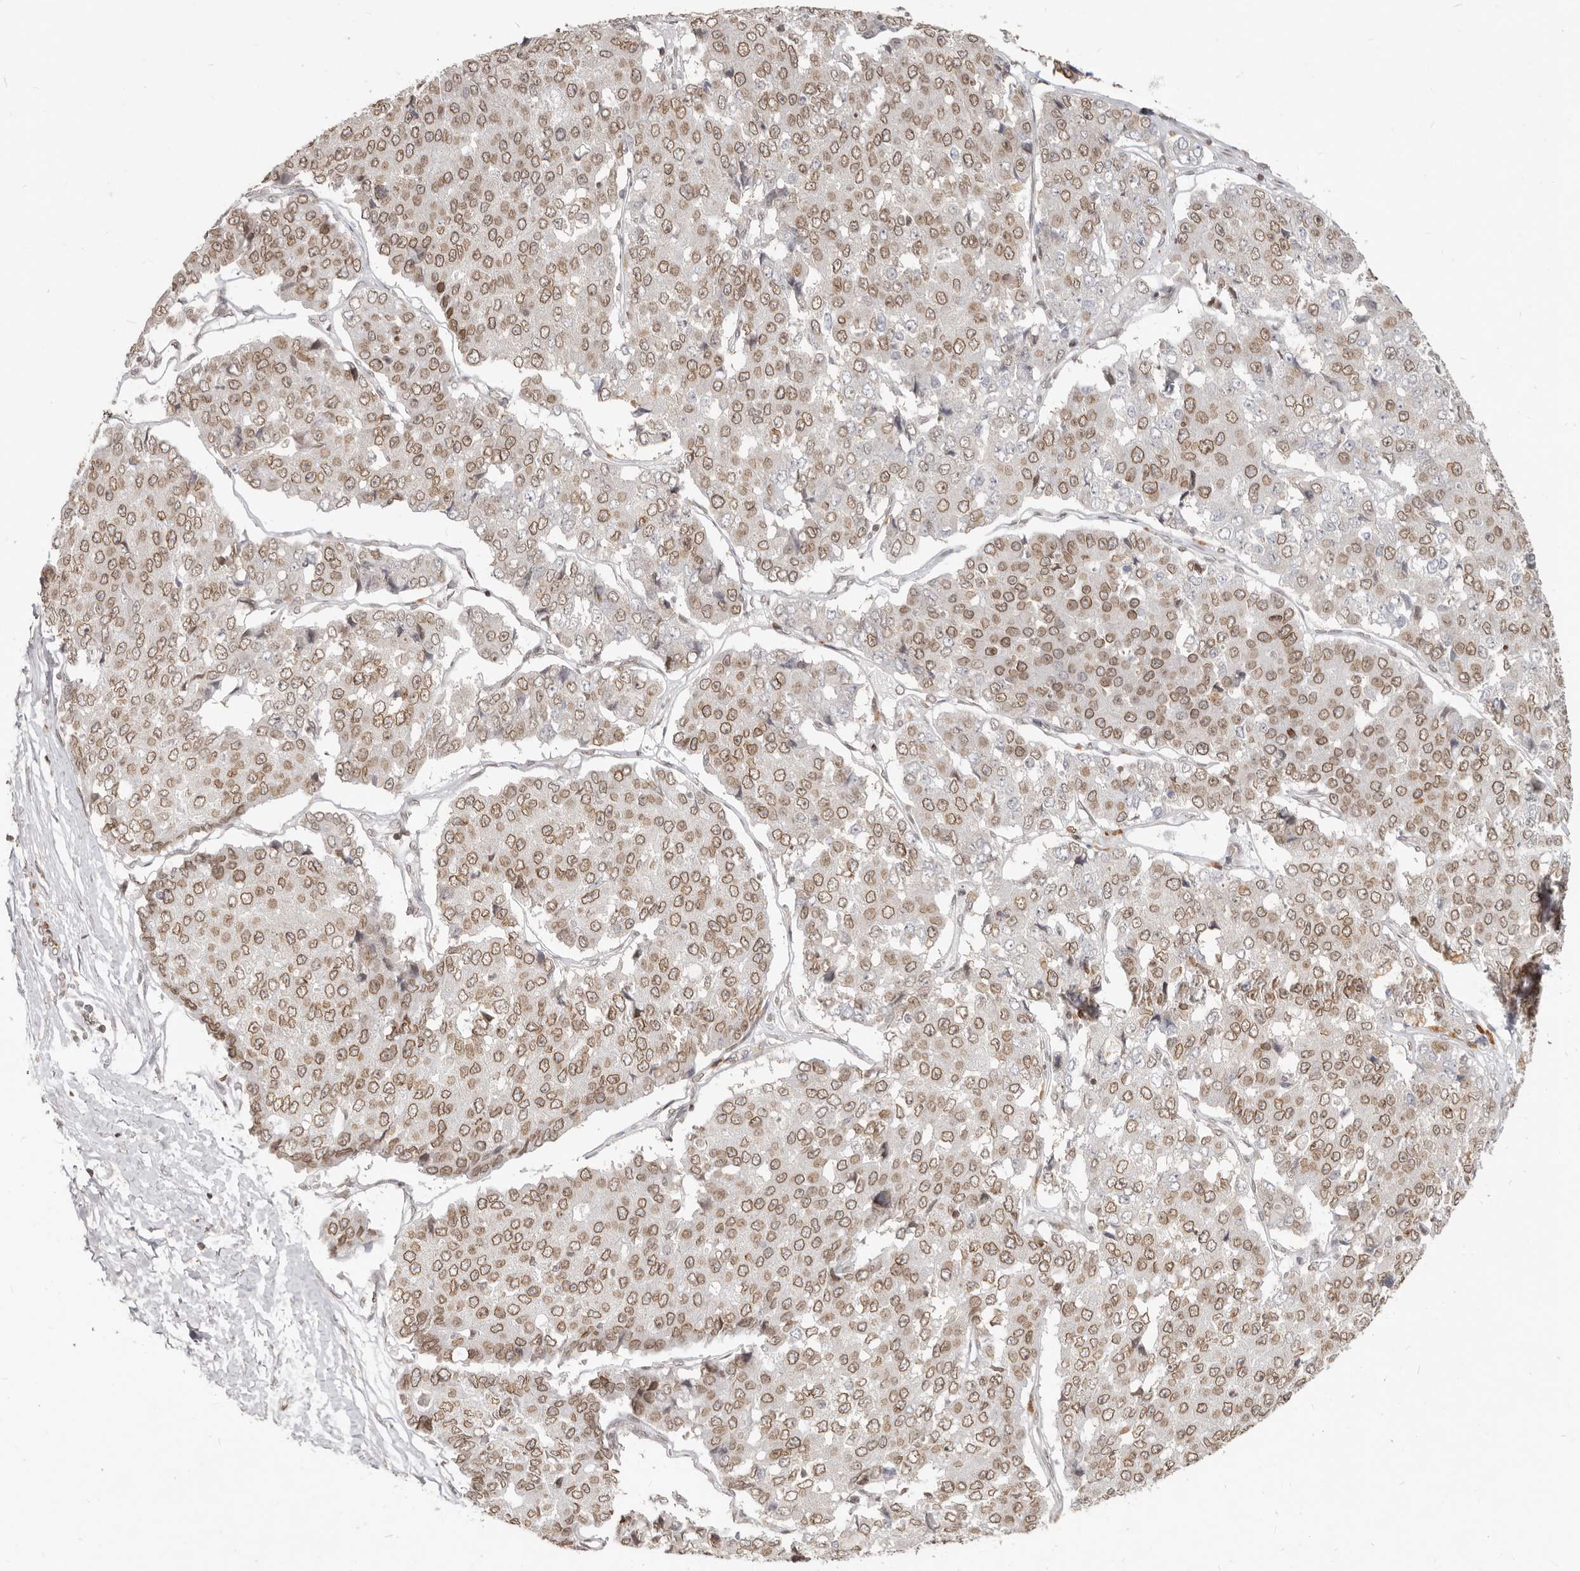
{"staining": {"intensity": "moderate", "quantity": ">75%", "location": "cytoplasmic/membranous,nuclear"}, "tissue": "pancreatic cancer", "cell_type": "Tumor cells", "image_type": "cancer", "snomed": [{"axis": "morphology", "description": "Adenocarcinoma, NOS"}, {"axis": "topography", "description": "Pancreas"}], "caption": "The image exhibits a brown stain indicating the presence of a protein in the cytoplasmic/membranous and nuclear of tumor cells in pancreatic adenocarcinoma.", "gene": "NUP153", "patient": {"sex": "male", "age": 50}}